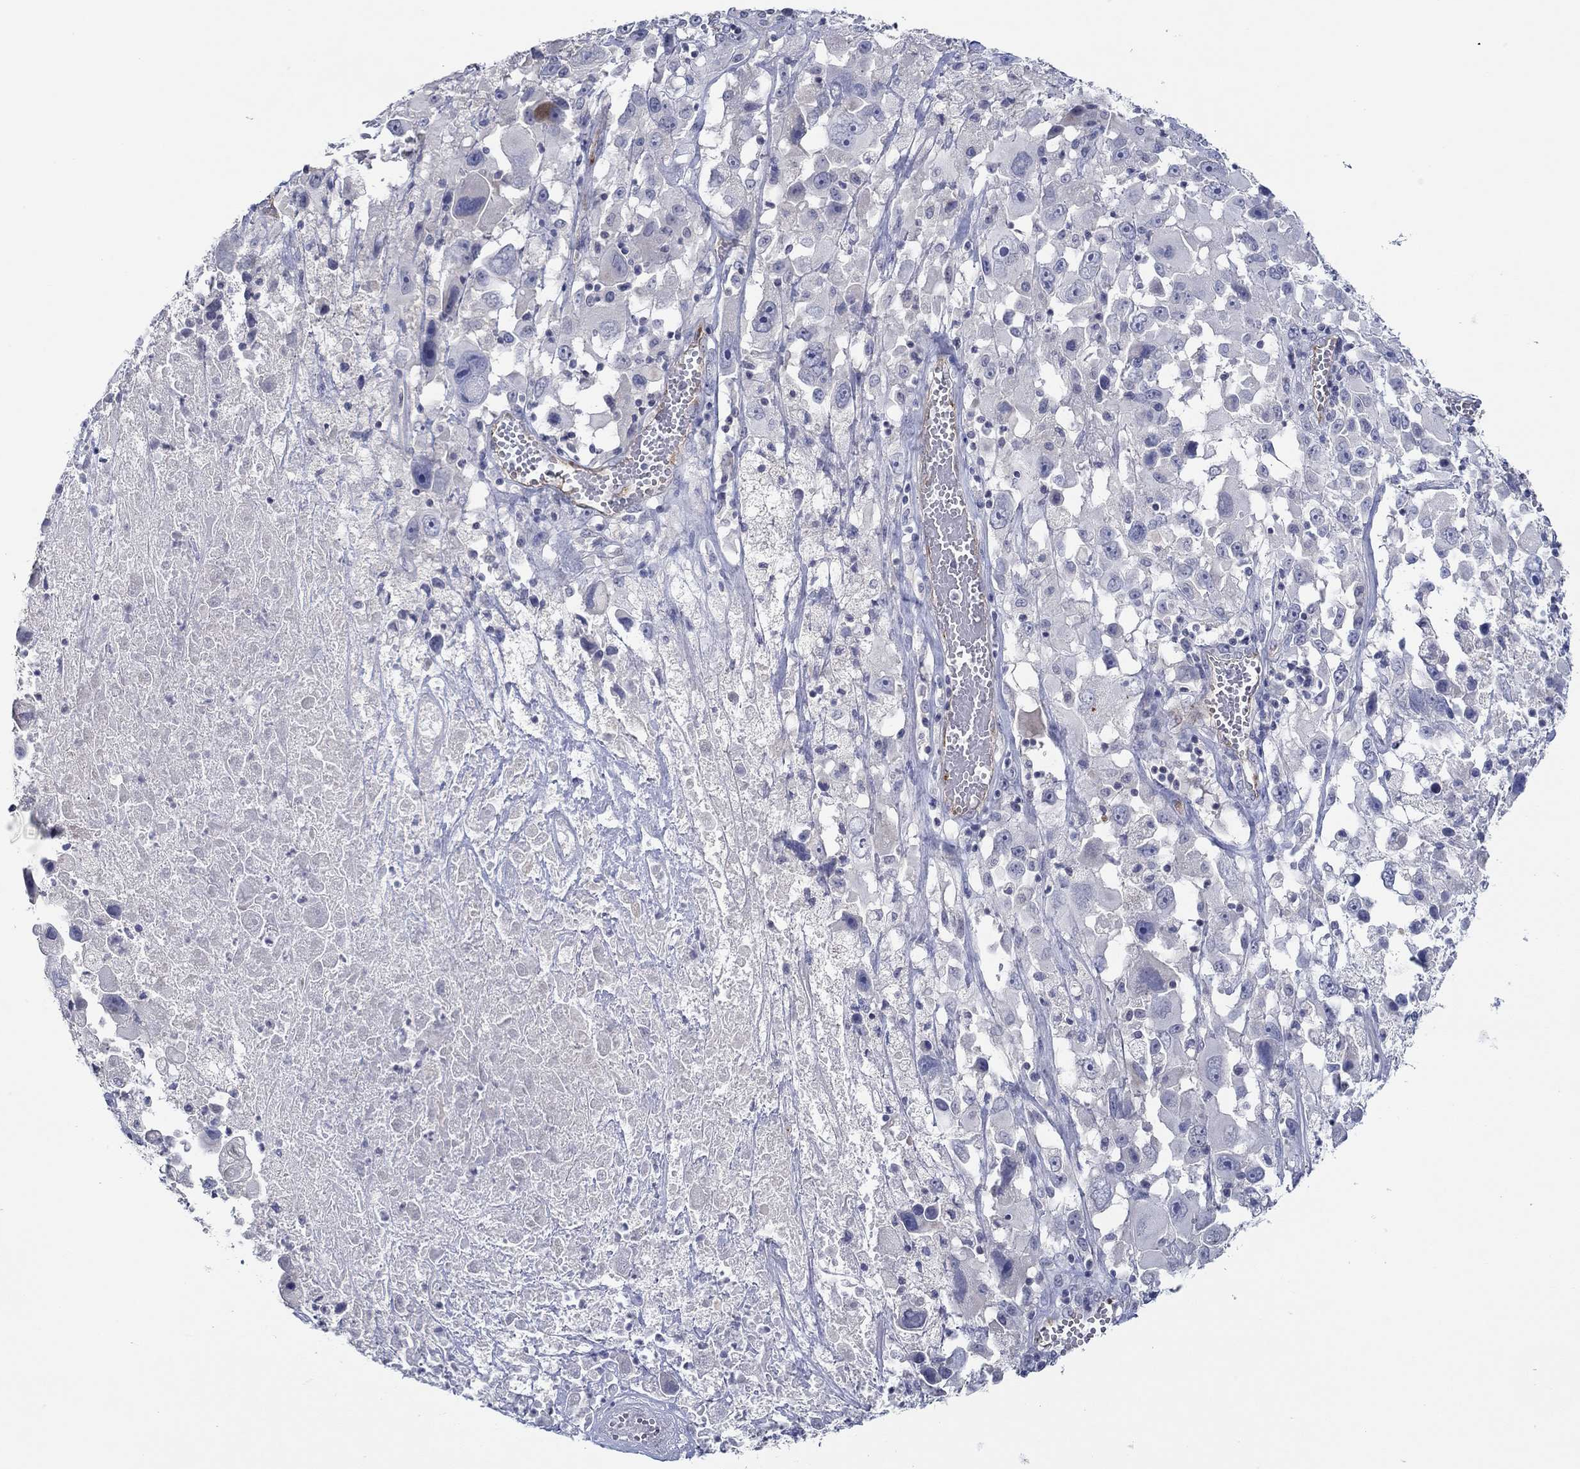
{"staining": {"intensity": "negative", "quantity": "none", "location": "none"}, "tissue": "melanoma", "cell_type": "Tumor cells", "image_type": "cancer", "snomed": [{"axis": "morphology", "description": "Malignant melanoma, Metastatic site"}, {"axis": "topography", "description": "Lymph node"}], "caption": "Photomicrograph shows no significant protein positivity in tumor cells of melanoma.", "gene": "GJA5", "patient": {"sex": "male", "age": 50}}